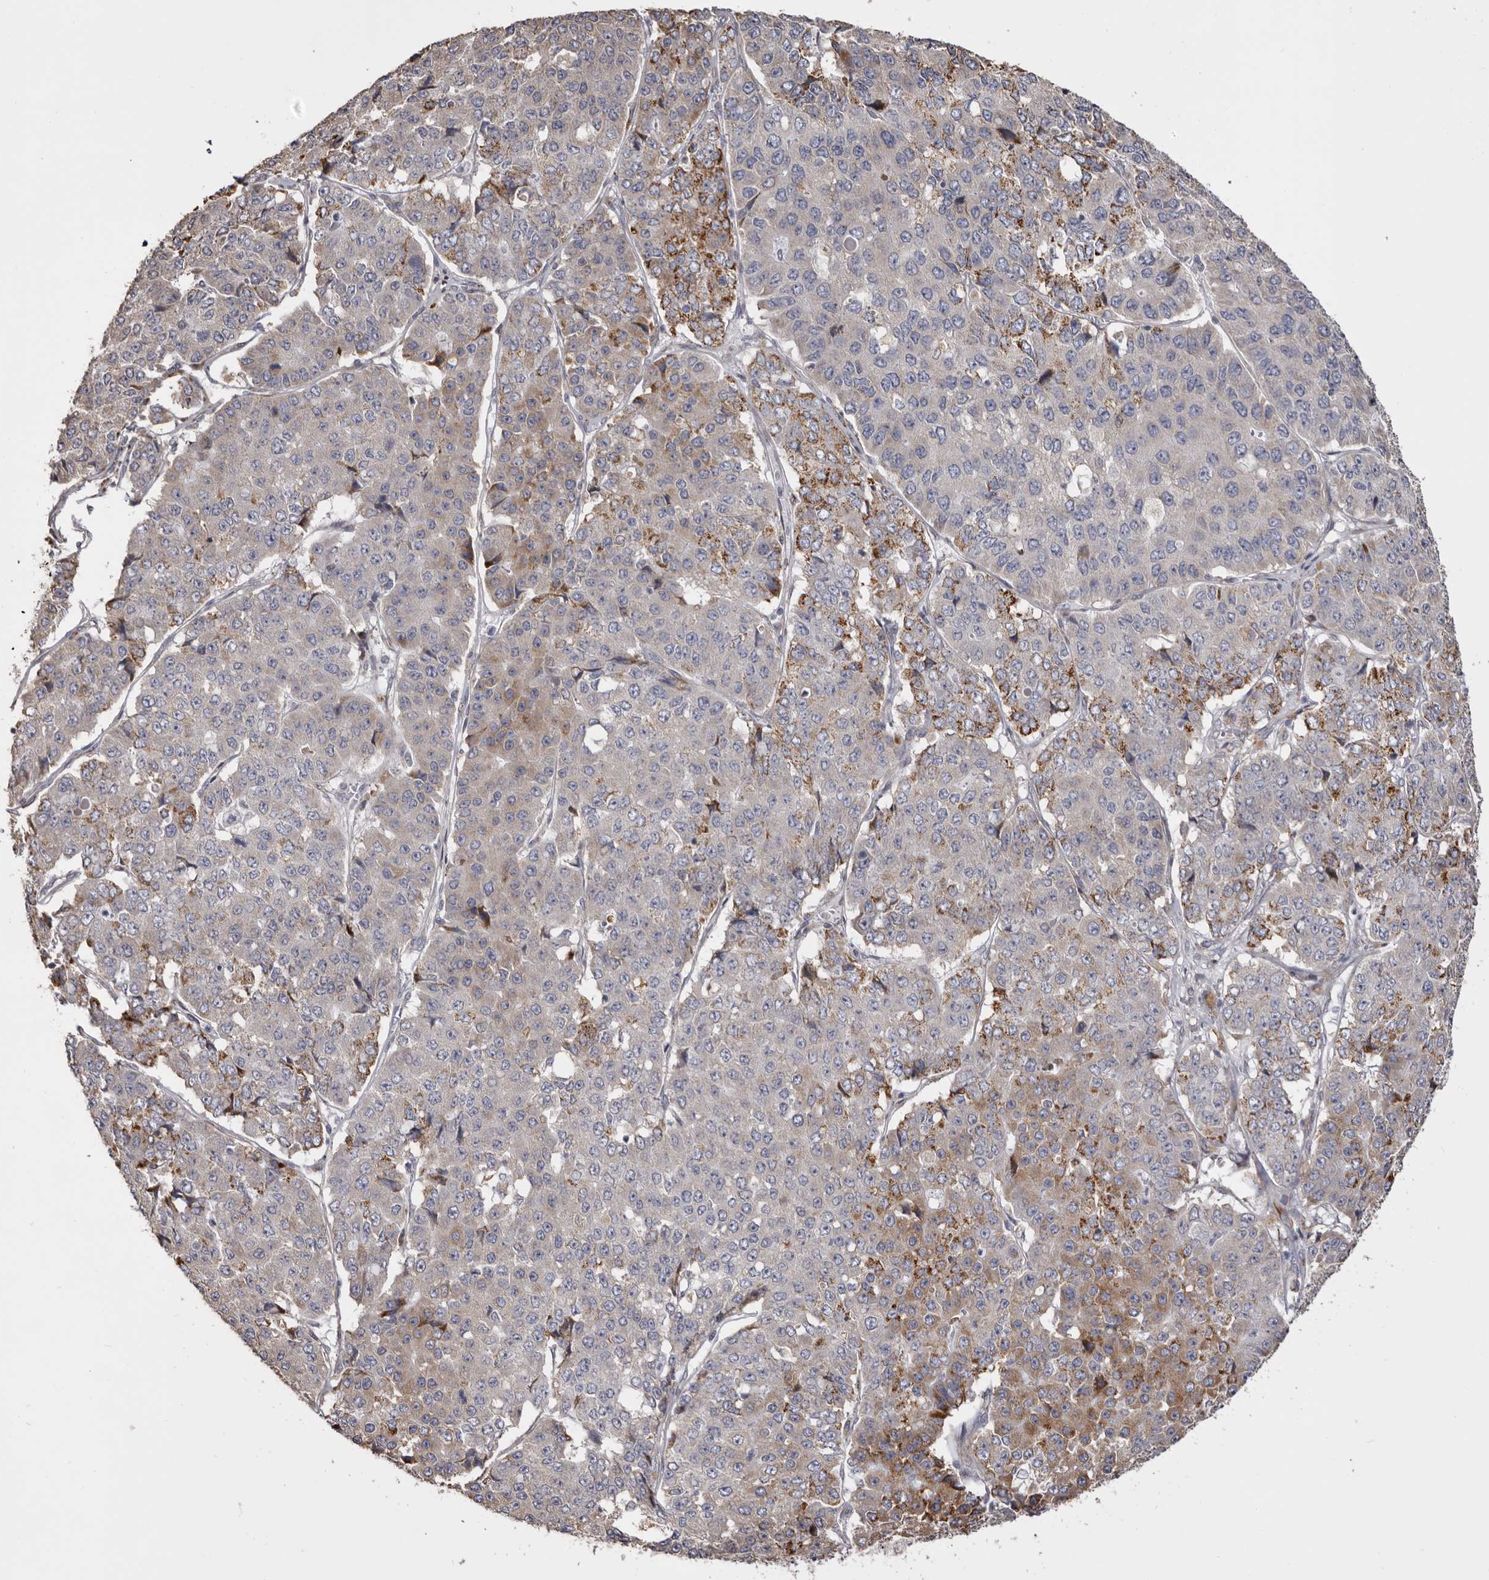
{"staining": {"intensity": "moderate", "quantity": "<25%", "location": "cytoplasmic/membranous"}, "tissue": "pancreatic cancer", "cell_type": "Tumor cells", "image_type": "cancer", "snomed": [{"axis": "morphology", "description": "Adenocarcinoma, NOS"}, {"axis": "topography", "description": "Pancreas"}], "caption": "Tumor cells display moderate cytoplasmic/membranous expression in approximately <25% of cells in pancreatic adenocarcinoma.", "gene": "PIGX", "patient": {"sex": "male", "age": 50}}